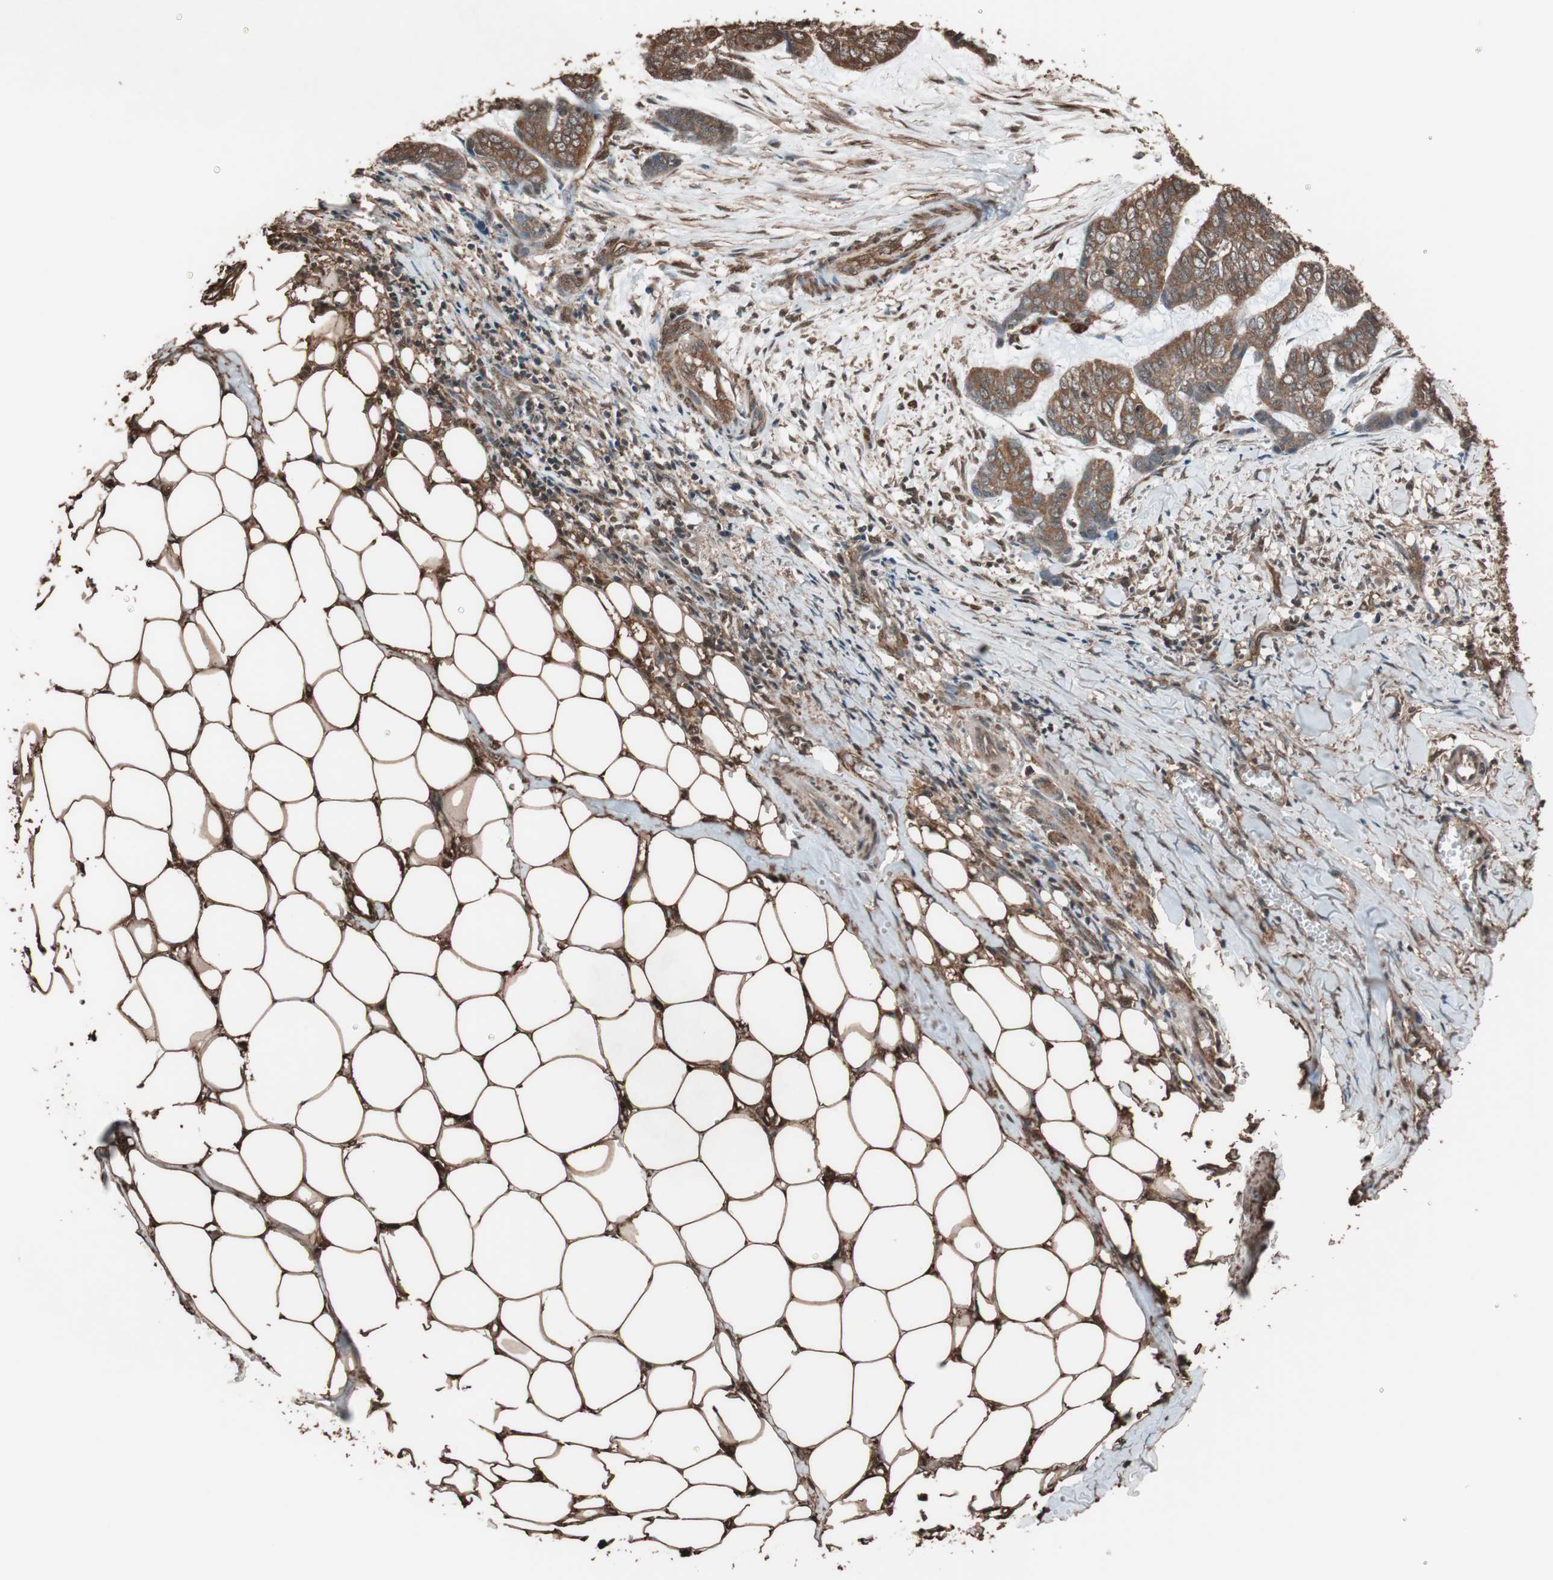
{"staining": {"intensity": "strong", "quantity": ">75%", "location": "cytoplasmic/membranous"}, "tissue": "skin cancer", "cell_type": "Tumor cells", "image_type": "cancer", "snomed": [{"axis": "morphology", "description": "Basal cell carcinoma"}, {"axis": "topography", "description": "Skin"}], "caption": "Brown immunohistochemical staining in basal cell carcinoma (skin) displays strong cytoplasmic/membranous expression in about >75% of tumor cells.", "gene": "CALM2", "patient": {"sex": "female", "age": 64}}